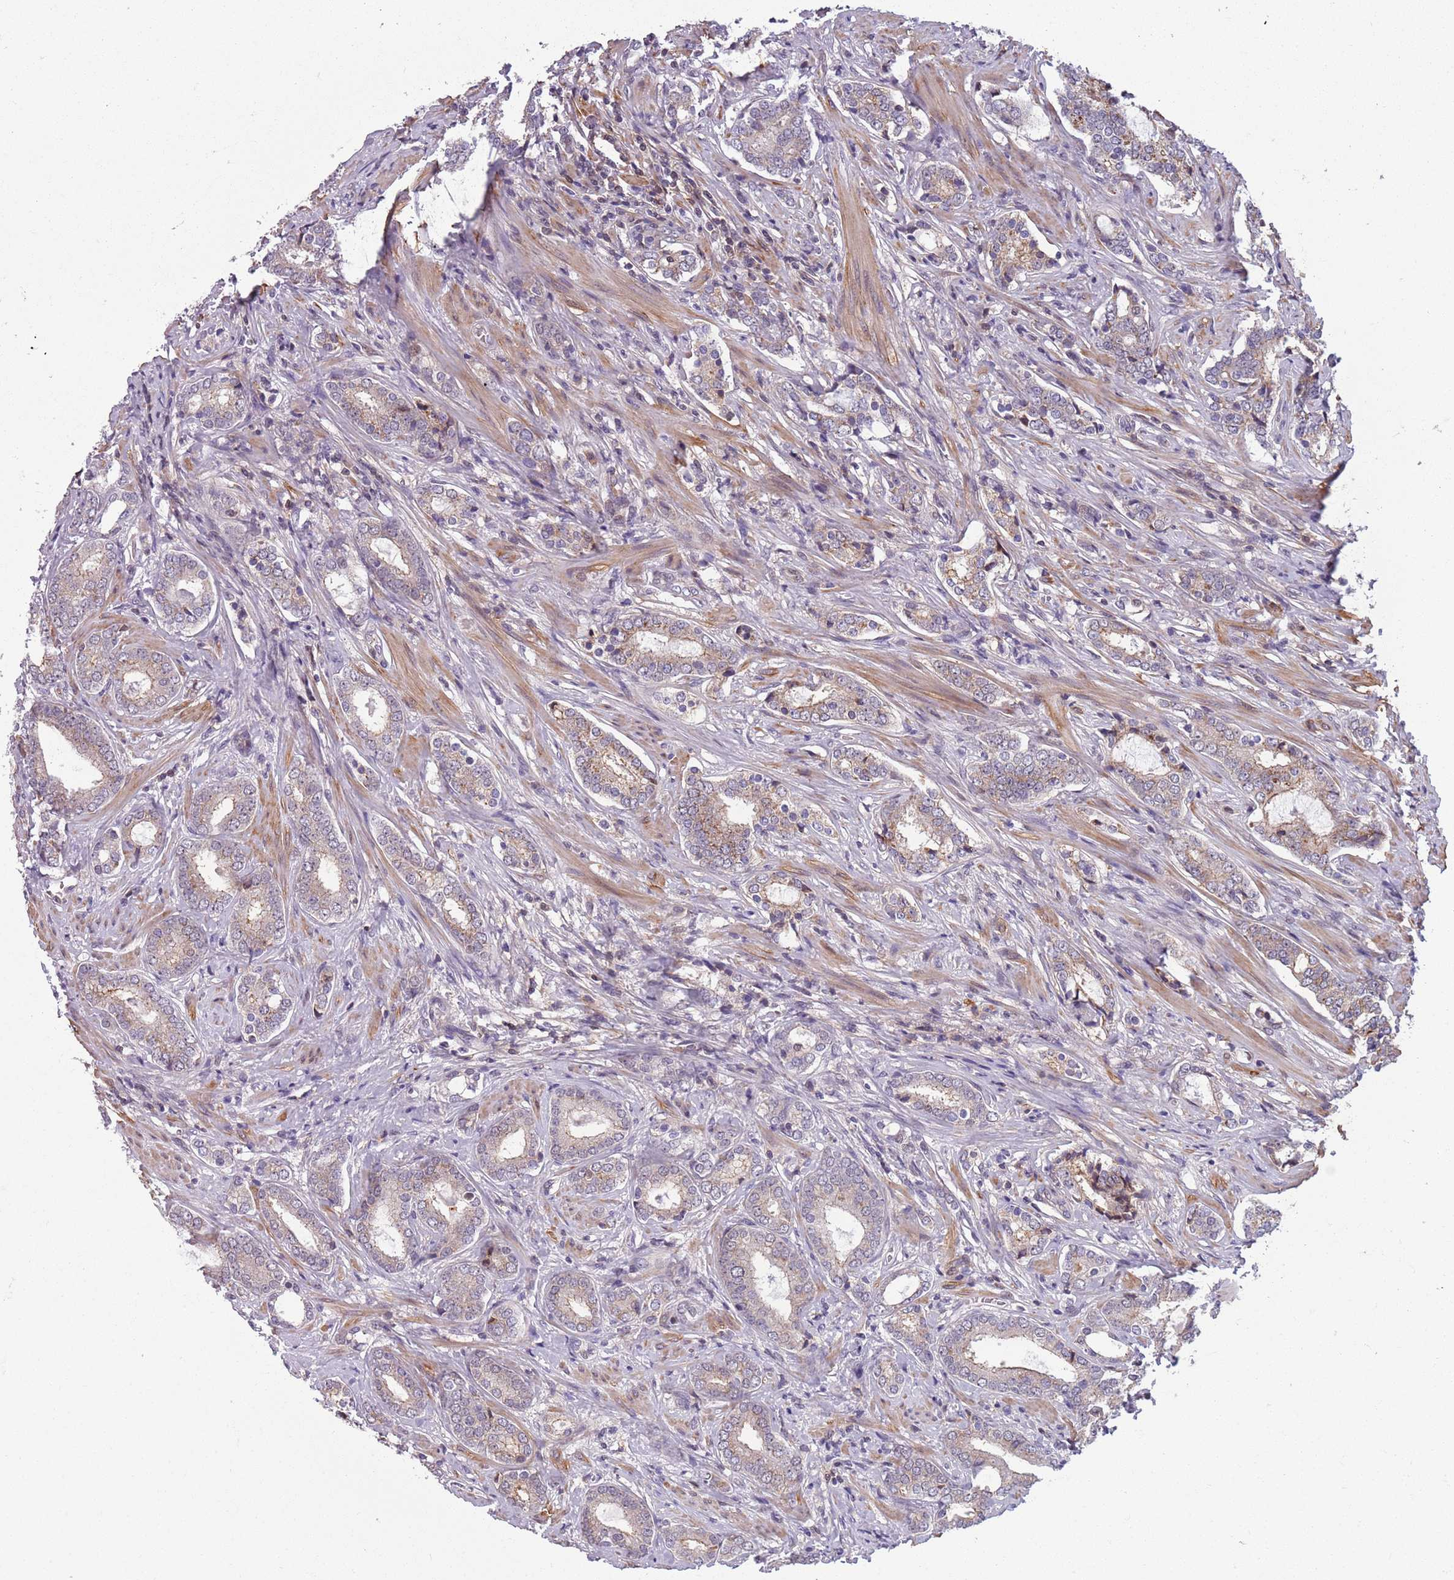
{"staining": {"intensity": "weak", "quantity": "<25%", "location": "cytoplasmic/membranous"}, "tissue": "prostate cancer", "cell_type": "Tumor cells", "image_type": "cancer", "snomed": [{"axis": "morphology", "description": "Adenocarcinoma, High grade"}, {"axis": "topography", "description": "Prostate"}], "caption": "Immunohistochemistry (IHC) micrograph of human prostate cancer (high-grade adenocarcinoma) stained for a protein (brown), which reveals no positivity in tumor cells.", "gene": "JAML", "patient": {"sex": "male", "age": 63}}